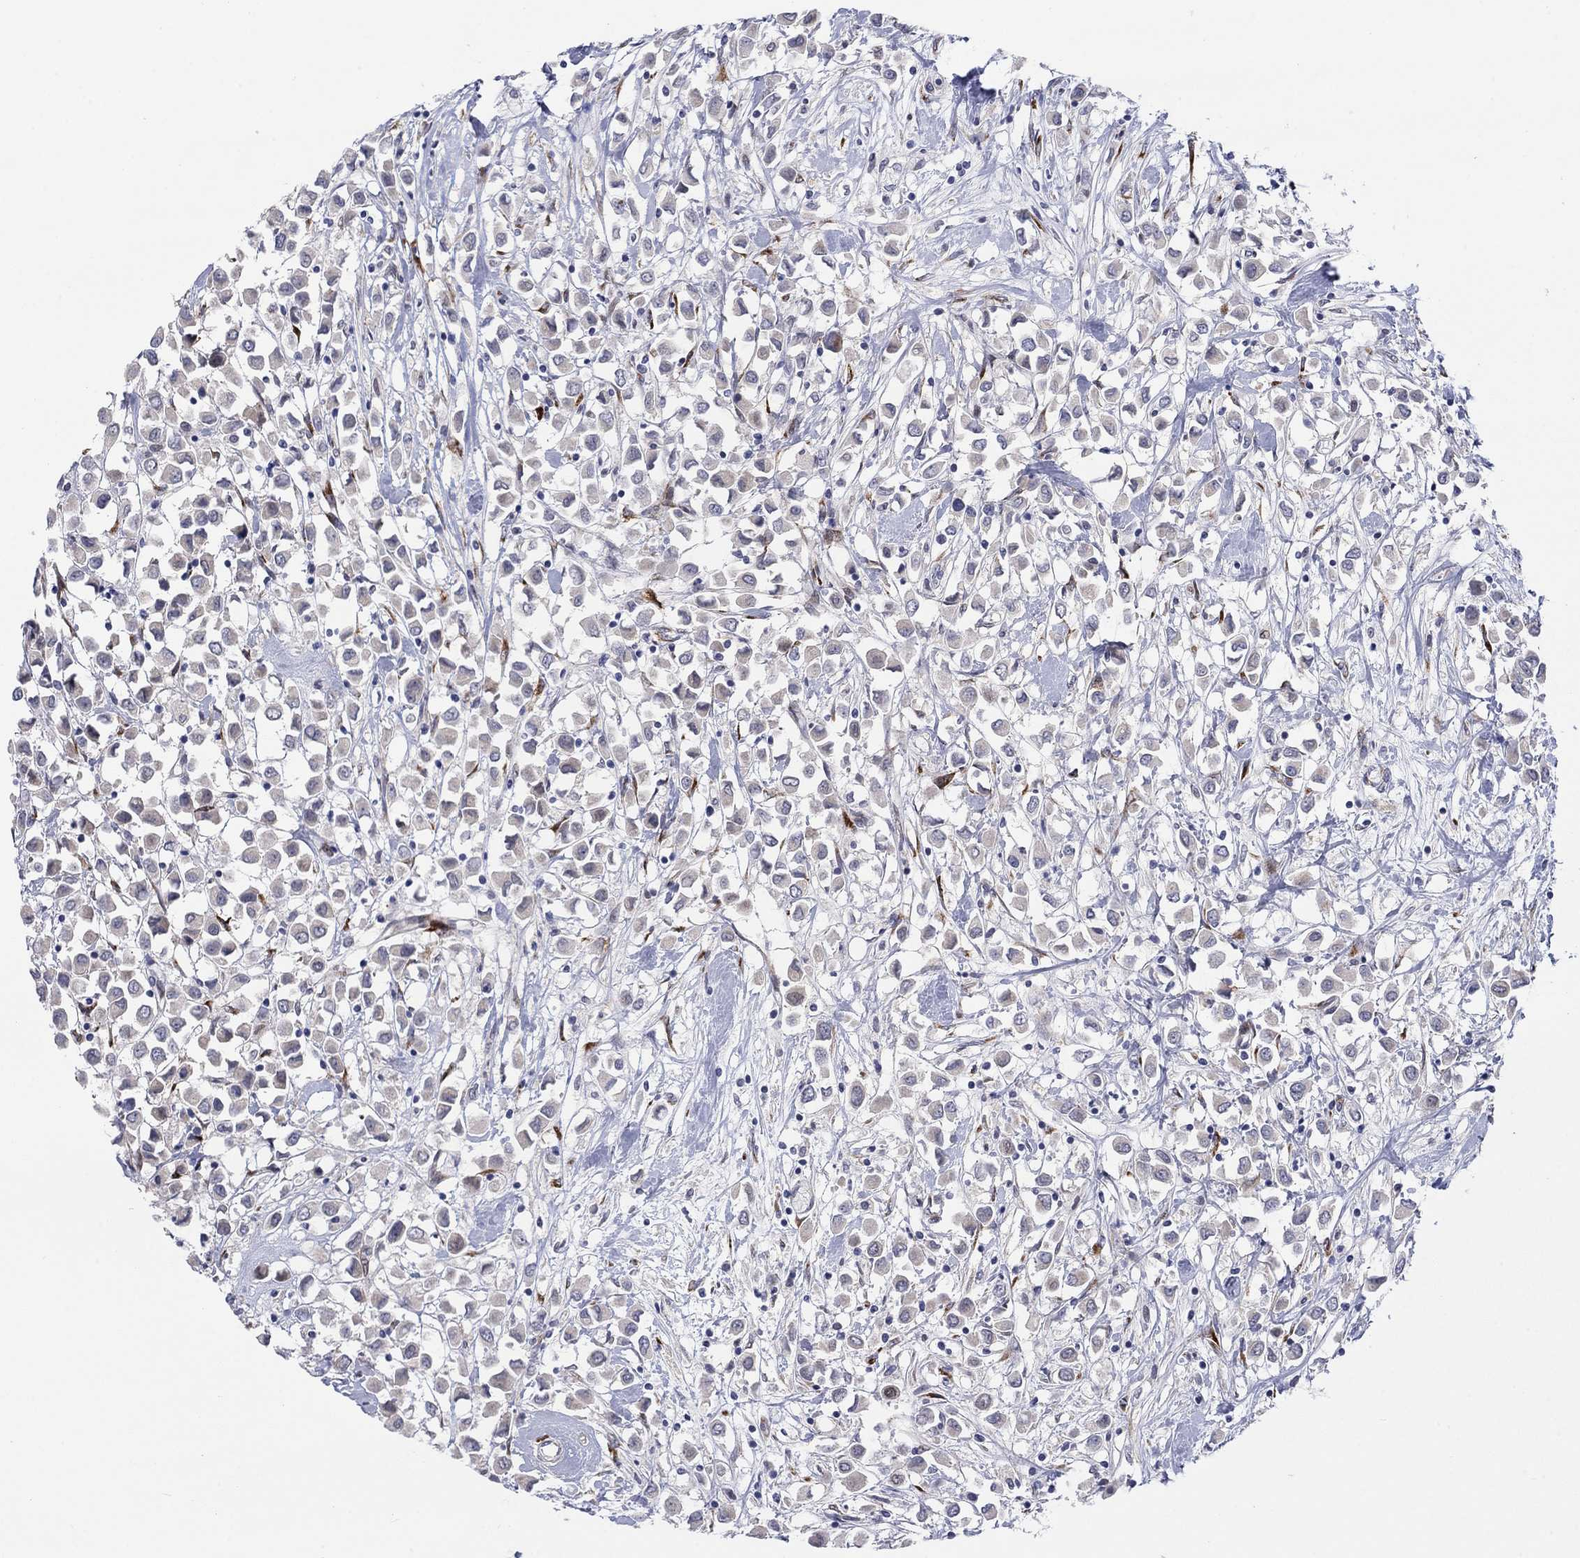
{"staining": {"intensity": "negative", "quantity": "none", "location": "none"}, "tissue": "breast cancer", "cell_type": "Tumor cells", "image_type": "cancer", "snomed": [{"axis": "morphology", "description": "Duct carcinoma"}, {"axis": "topography", "description": "Breast"}], "caption": "The image demonstrates no significant positivity in tumor cells of breast cancer. (DAB (3,3'-diaminobenzidine) IHC visualized using brightfield microscopy, high magnification).", "gene": "TTC21B", "patient": {"sex": "female", "age": 61}}